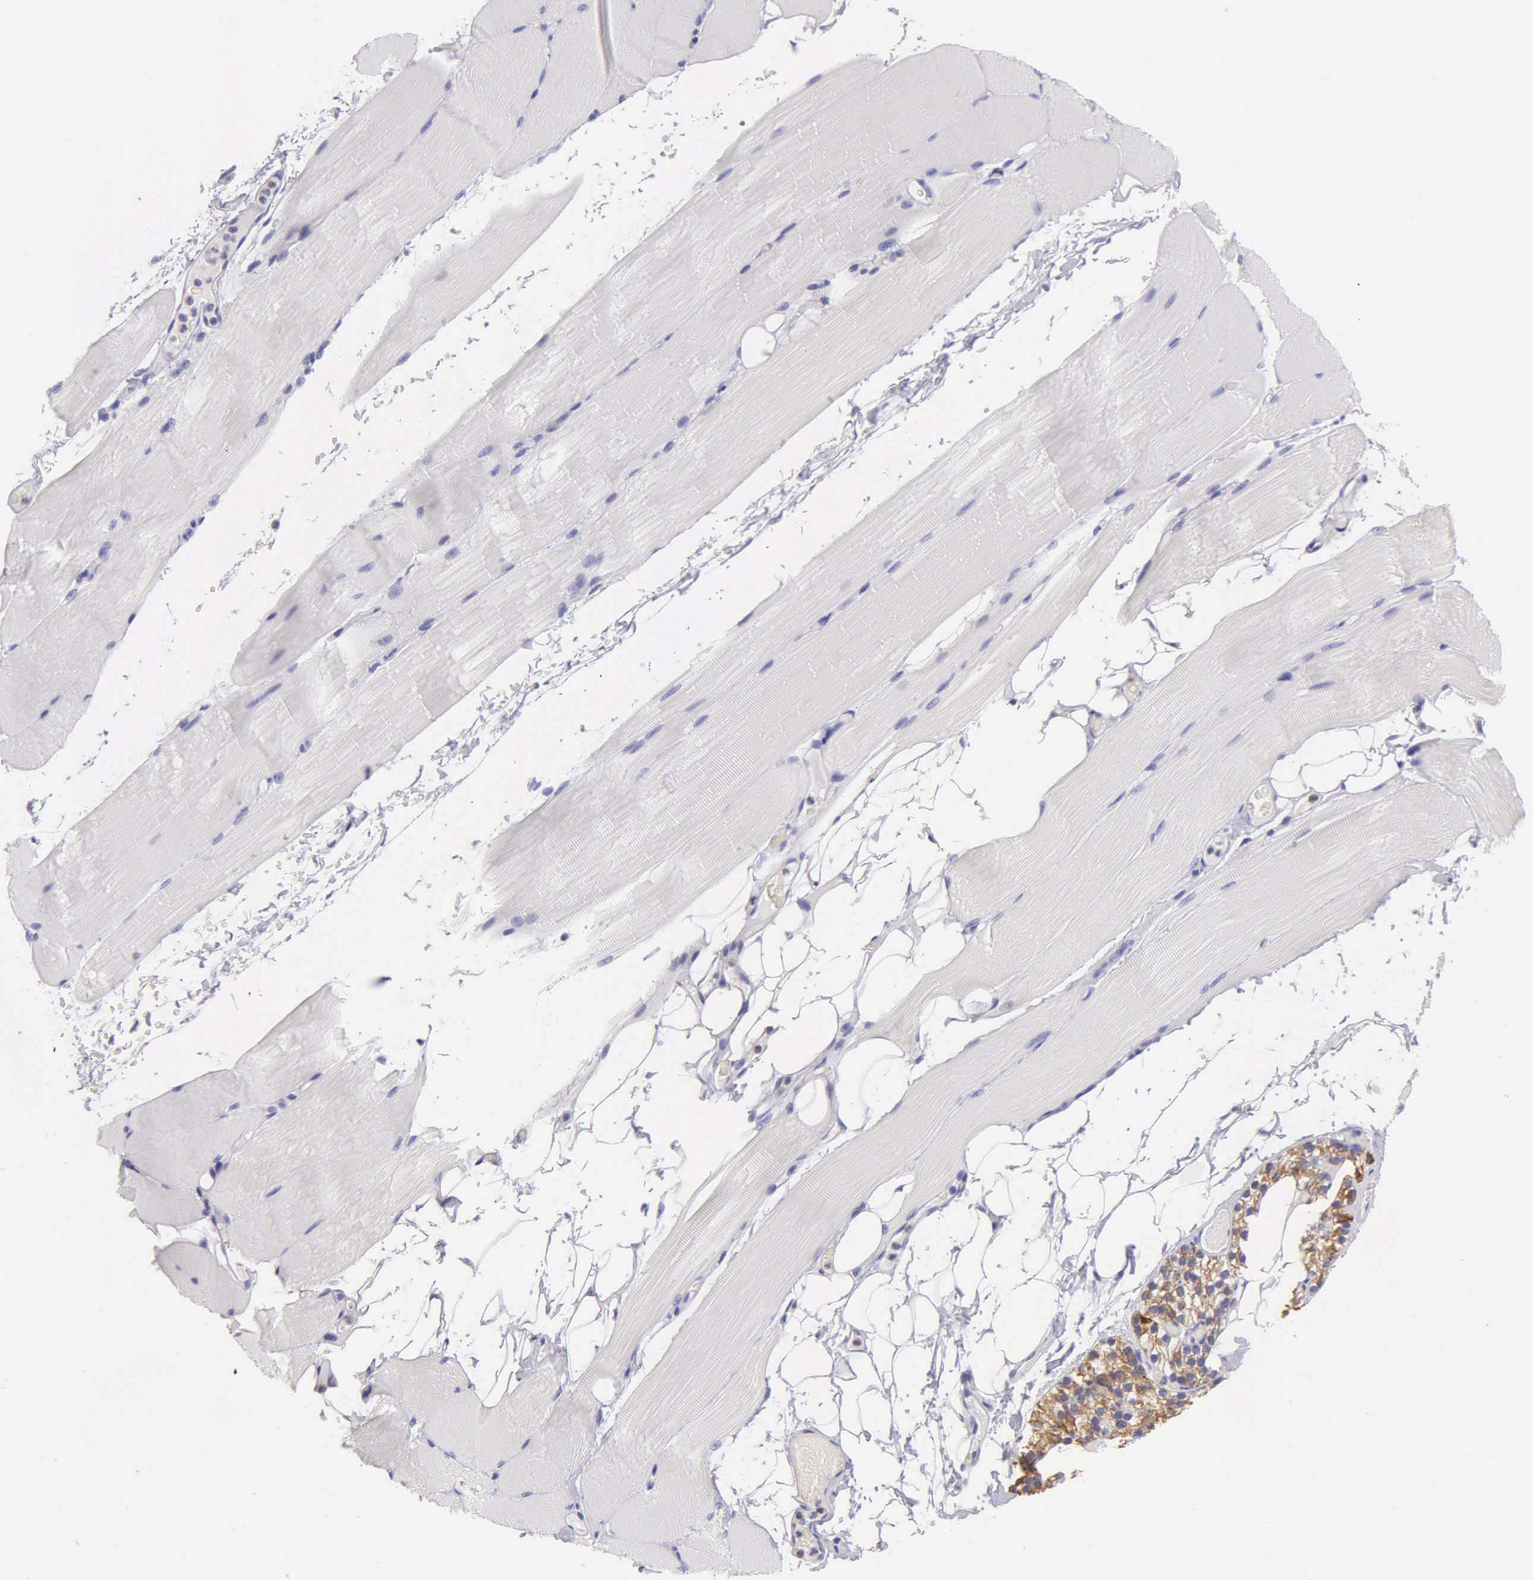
{"staining": {"intensity": "negative", "quantity": "none", "location": "none"}, "tissue": "skeletal muscle", "cell_type": "Myocytes", "image_type": "normal", "snomed": [{"axis": "morphology", "description": "Normal tissue, NOS"}, {"axis": "topography", "description": "Skeletal muscle"}, {"axis": "topography", "description": "Parathyroid gland"}], "caption": "Human skeletal muscle stained for a protein using immunohistochemistry (IHC) demonstrates no expression in myocytes.", "gene": "KRT14", "patient": {"sex": "female", "age": 37}}